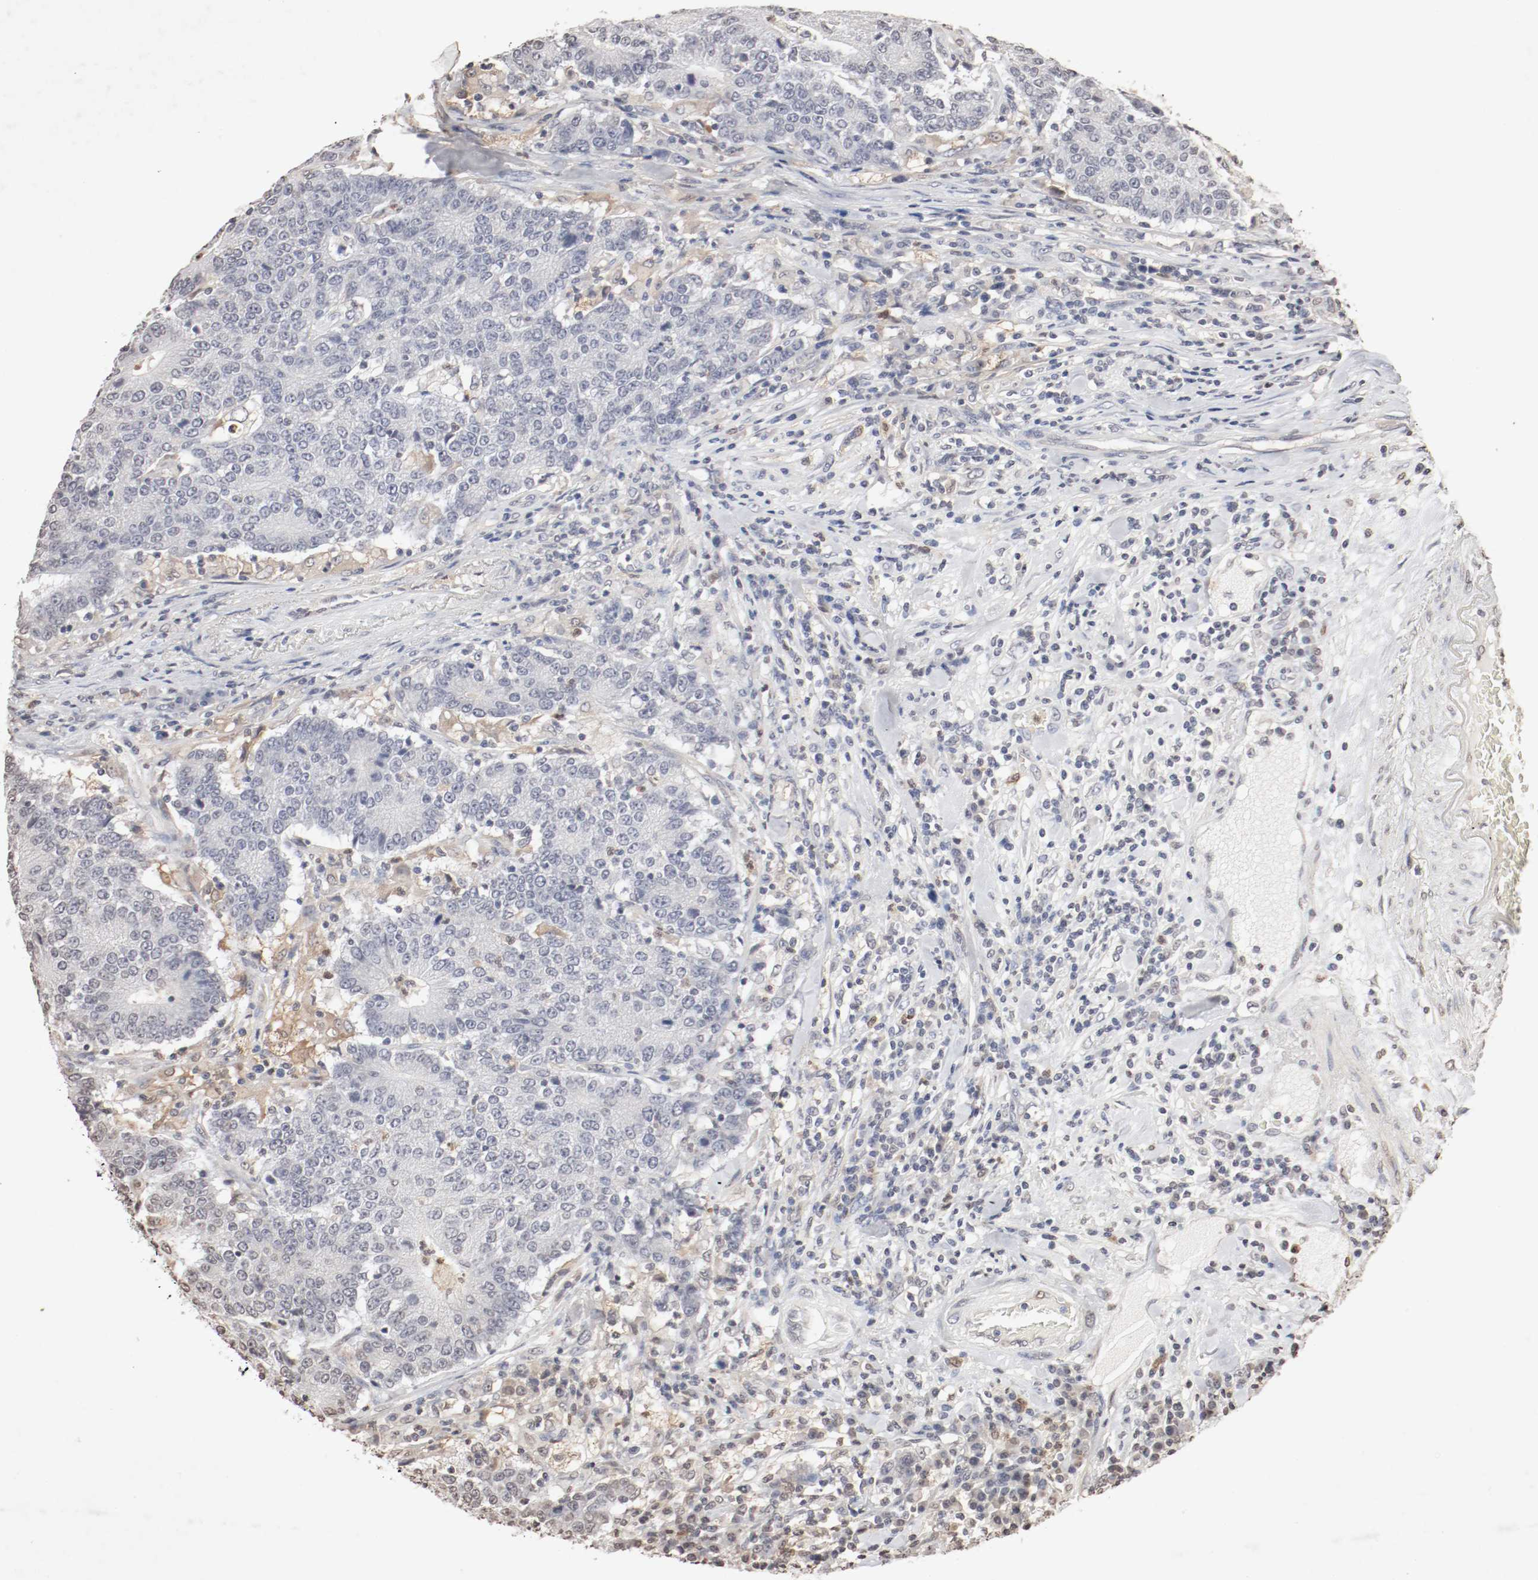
{"staining": {"intensity": "weak", "quantity": "<25%", "location": "cytoplasmic/membranous"}, "tissue": "colorectal cancer", "cell_type": "Tumor cells", "image_type": "cancer", "snomed": [{"axis": "morphology", "description": "Normal tissue, NOS"}, {"axis": "morphology", "description": "Adenocarcinoma, NOS"}, {"axis": "topography", "description": "Colon"}], "caption": "A micrograph of human colorectal cancer (adenocarcinoma) is negative for staining in tumor cells. (DAB immunohistochemistry visualized using brightfield microscopy, high magnification).", "gene": "WASL", "patient": {"sex": "female", "age": 75}}